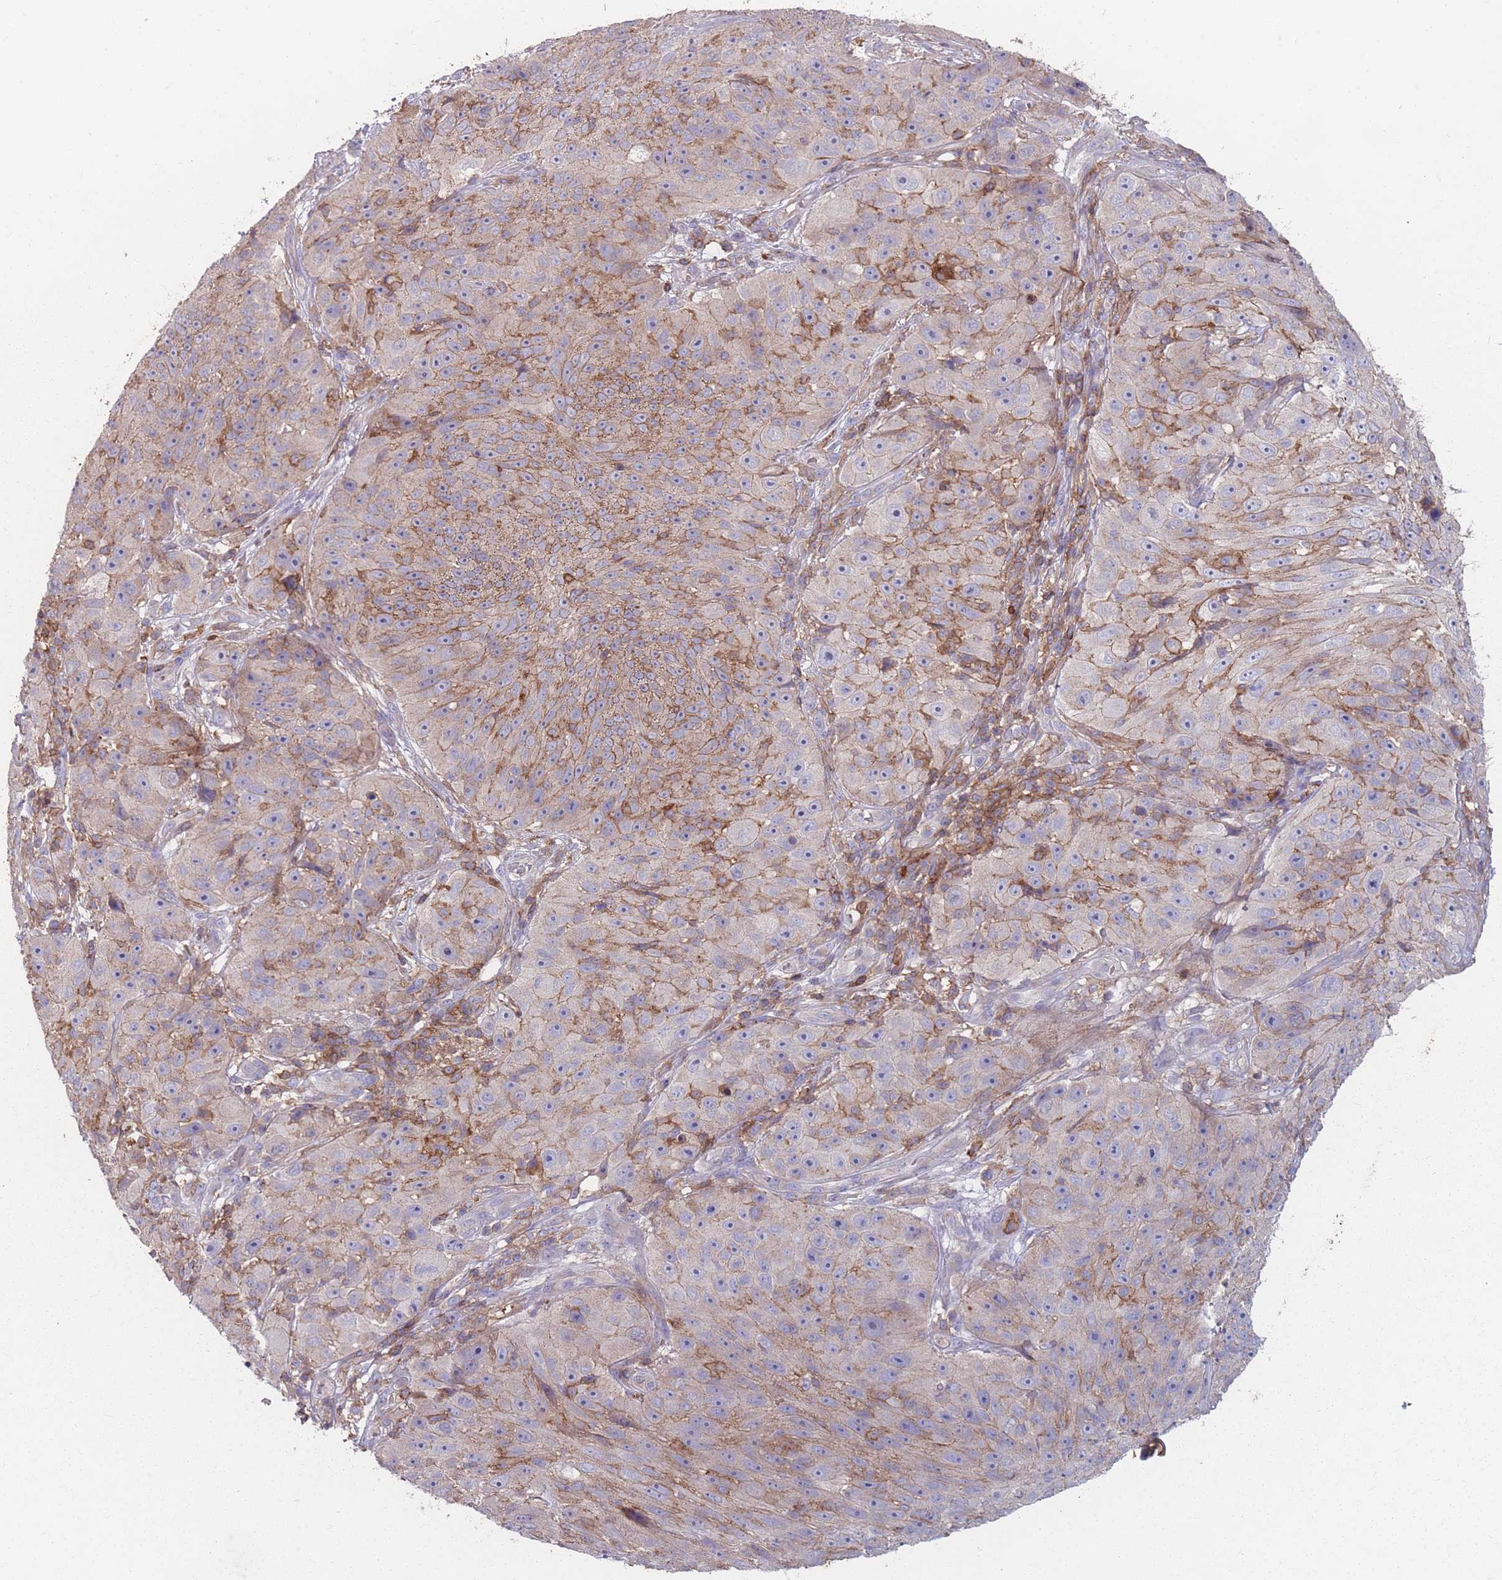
{"staining": {"intensity": "moderate", "quantity": "25%-75%", "location": "cytoplasmic/membranous"}, "tissue": "skin cancer", "cell_type": "Tumor cells", "image_type": "cancer", "snomed": [{"axis": "morphology", "description": "Squamous cell carcinoma, NOS"}, {"axis": "topography", "description": "Skin"}], "caption": "A medium amount of moderate cytoplasmic/membranous staining is present in about 25%-75% of tumor cells in skin squamous cell carcinoma tissue.", "gene": "CD33", "patient": {"sex": "female", "age": 87}}